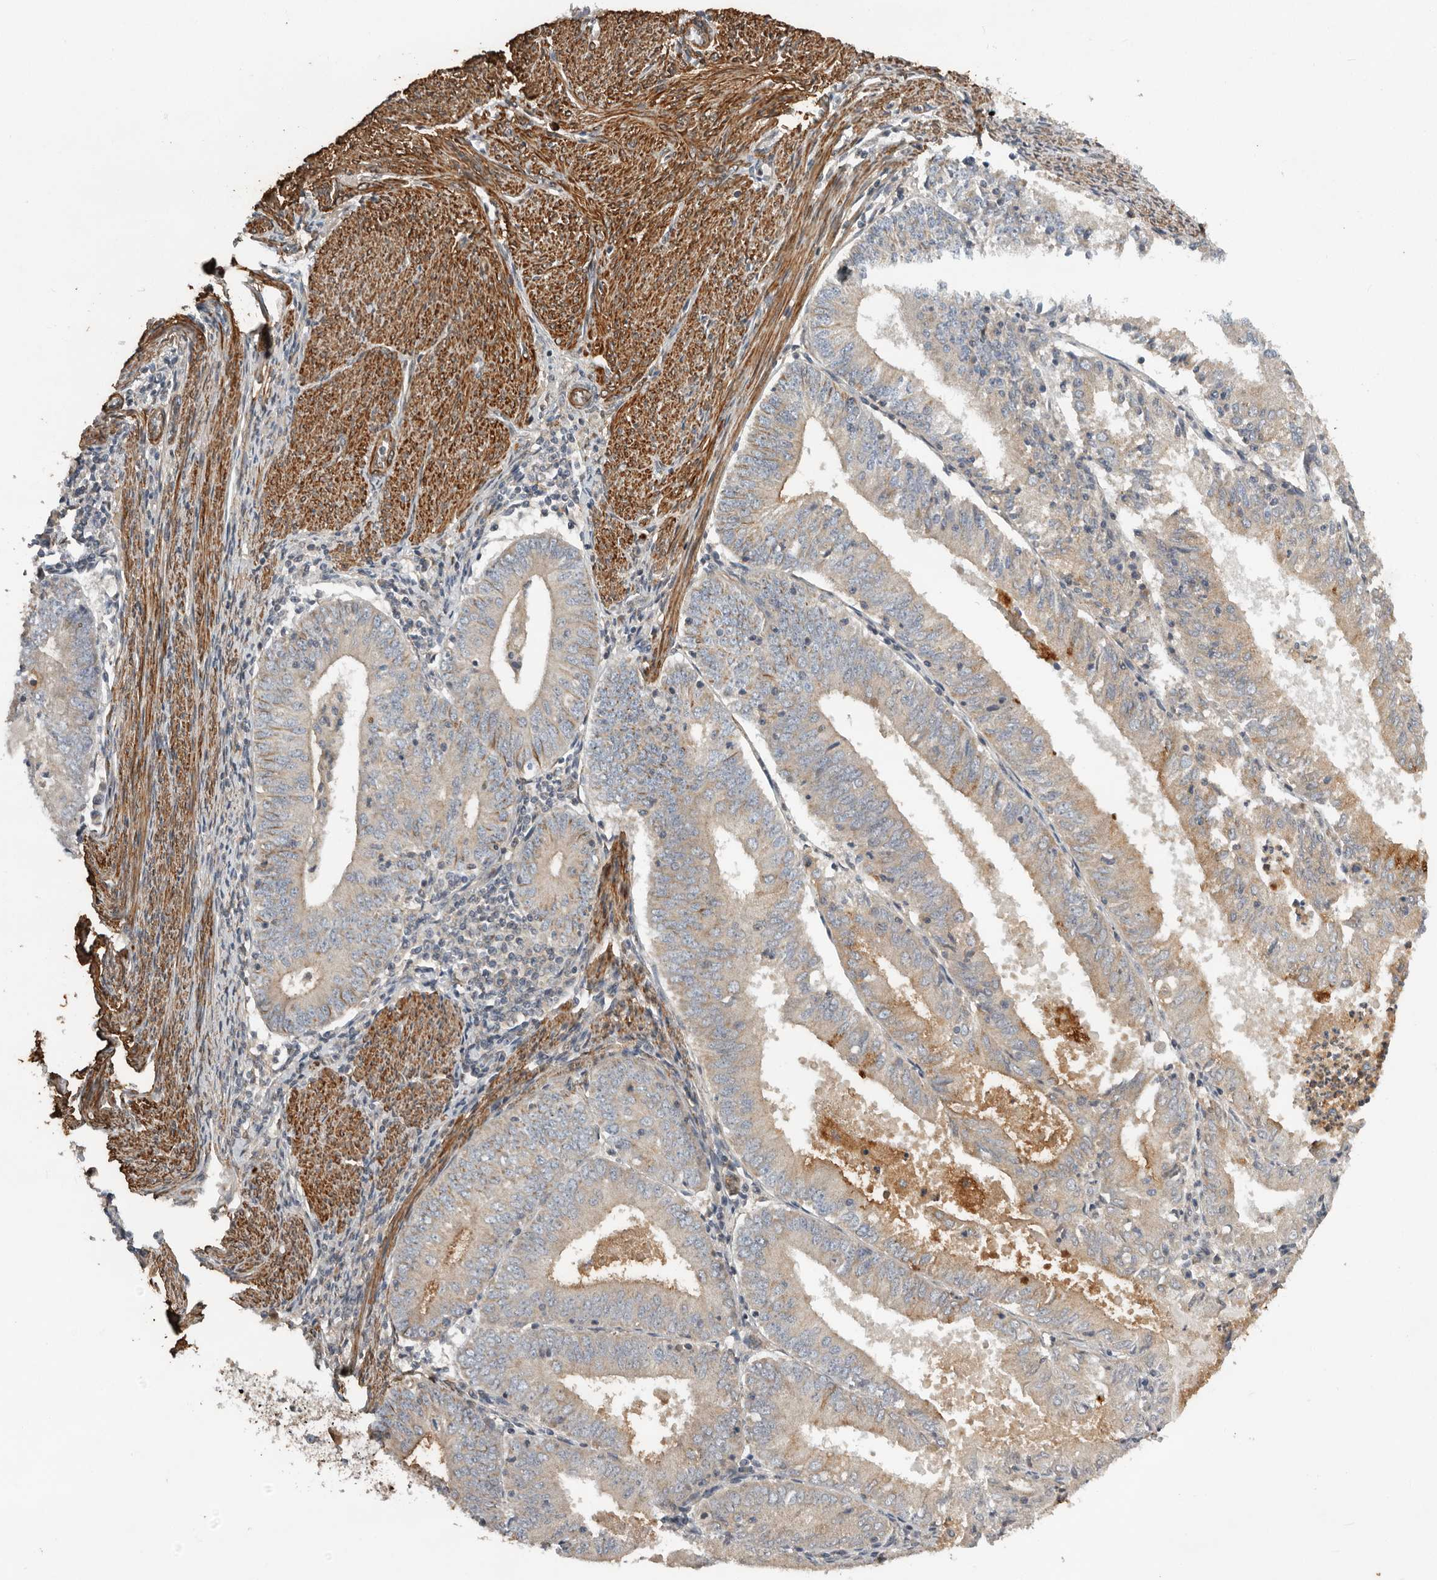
{"staining": {"intensity": "weak", "quantity": "25%-75%", "location": "cytoplasmic/membranous"}, "tissue": "endometrial cancer", "cell_type": "Tumor cells", "image_type": "cancer", "snomed": [{"axis": "morphology", "description": "Adenocarcinoma, NOS"}, {"axis": "topography", "description": "Endometrium"}], "caption": "Tumor cells reveal weak cytoplasmic/membranous staining in about 25%-75% of cells in endometrial cancer (adenocarcinoma). Ihc stains the protein in brown and the nuclei are stained blue.", "gene": "RNF157", "patient": {"sex": "female", "age": 57}}